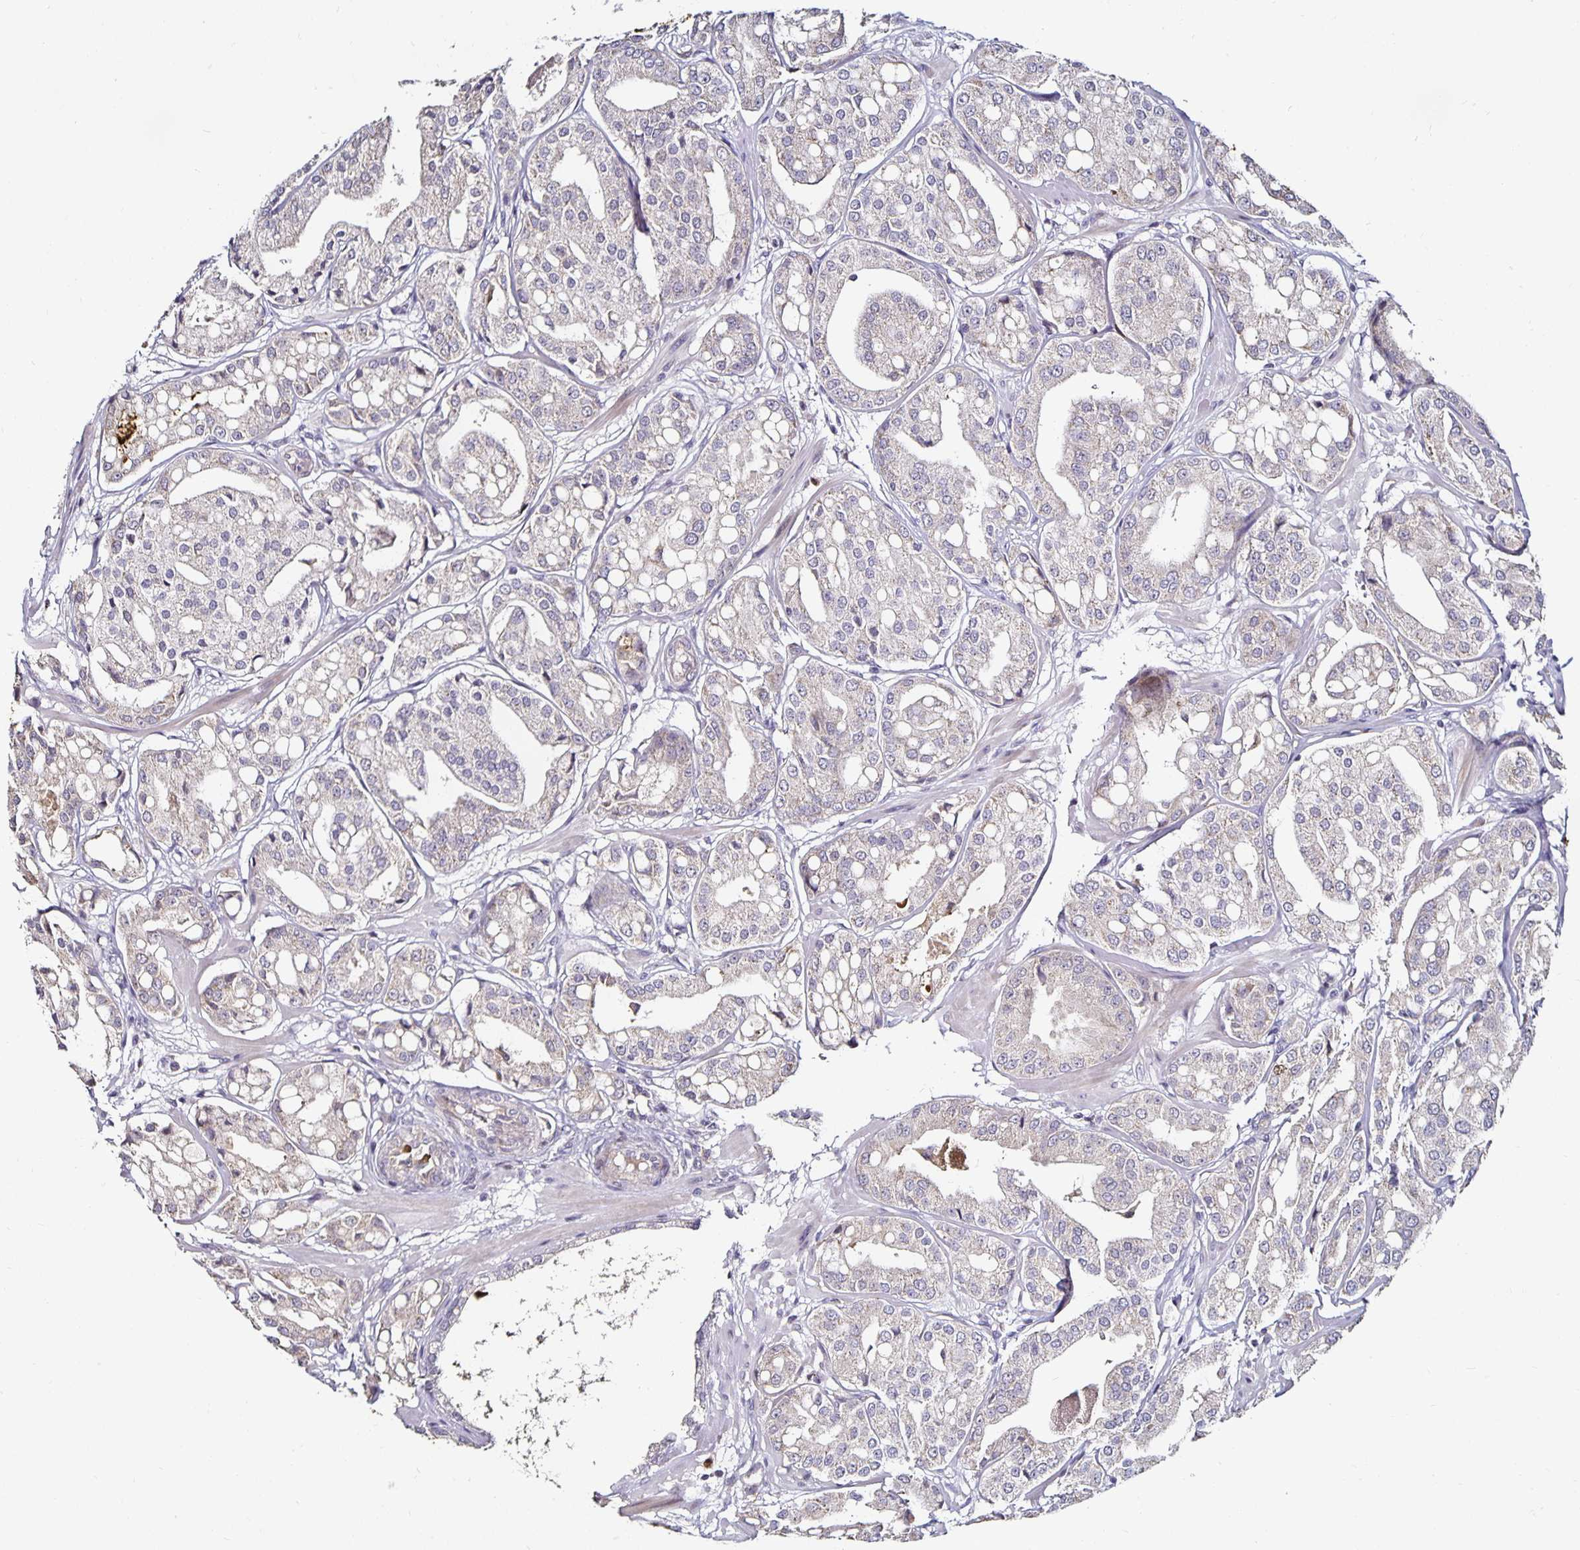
{"staining": {"intensity": "negative", "quantity": "none", "location": "none"}, "tissue": "renal cancer", "cell_type": "Tumor cells", "image_type": "cancer", "snomed": [{"axis": "morphology", "description": "Adenocarcinoma, NOS"}, {"axis": "topography", "description": "Urinary bladder"}], "caption": "A photomicrograph of renal cancer stained for a protein exhibits no brown staining in tumor cells.", "gene": "ANLN", "patient": {"sex": "male", "age": 61}}